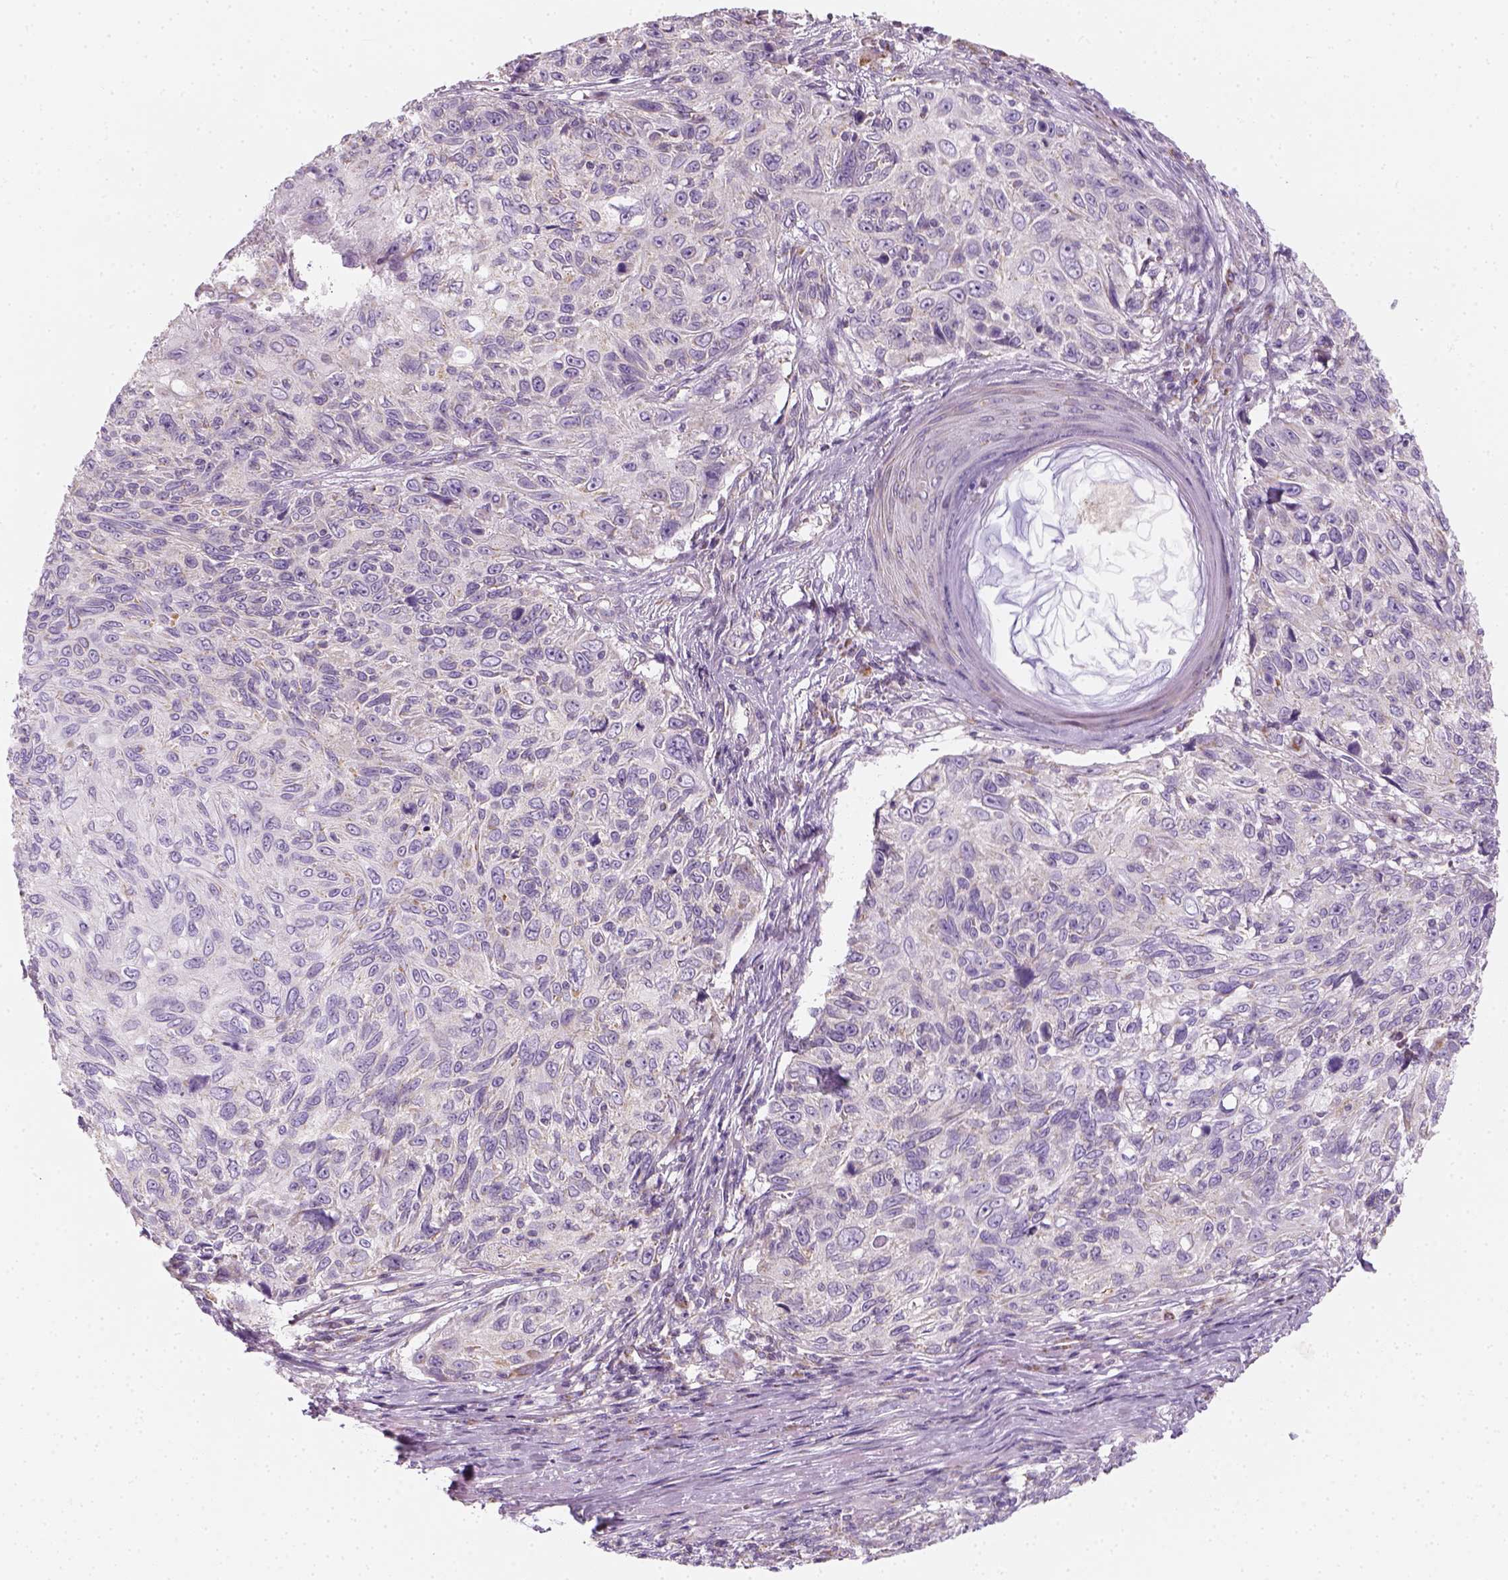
{"staining": {"intensity": "negative", "quantity": "none", "location": "none"}, "tissue": "skin cancer", "cell_type": "Tumor cells", "image_type": "cancer", "snomed": [{"axis": "morphology", "description": "Squamous cell carcinoma, NOS"}, {"axis": "topography", "description": "Skin"}], "caption": "The photomicrograph exhibits no significant staining in tumor cells of skin cancer.", "gene": "AWAT2", "patient": {"sex": "male", "age": 92}}